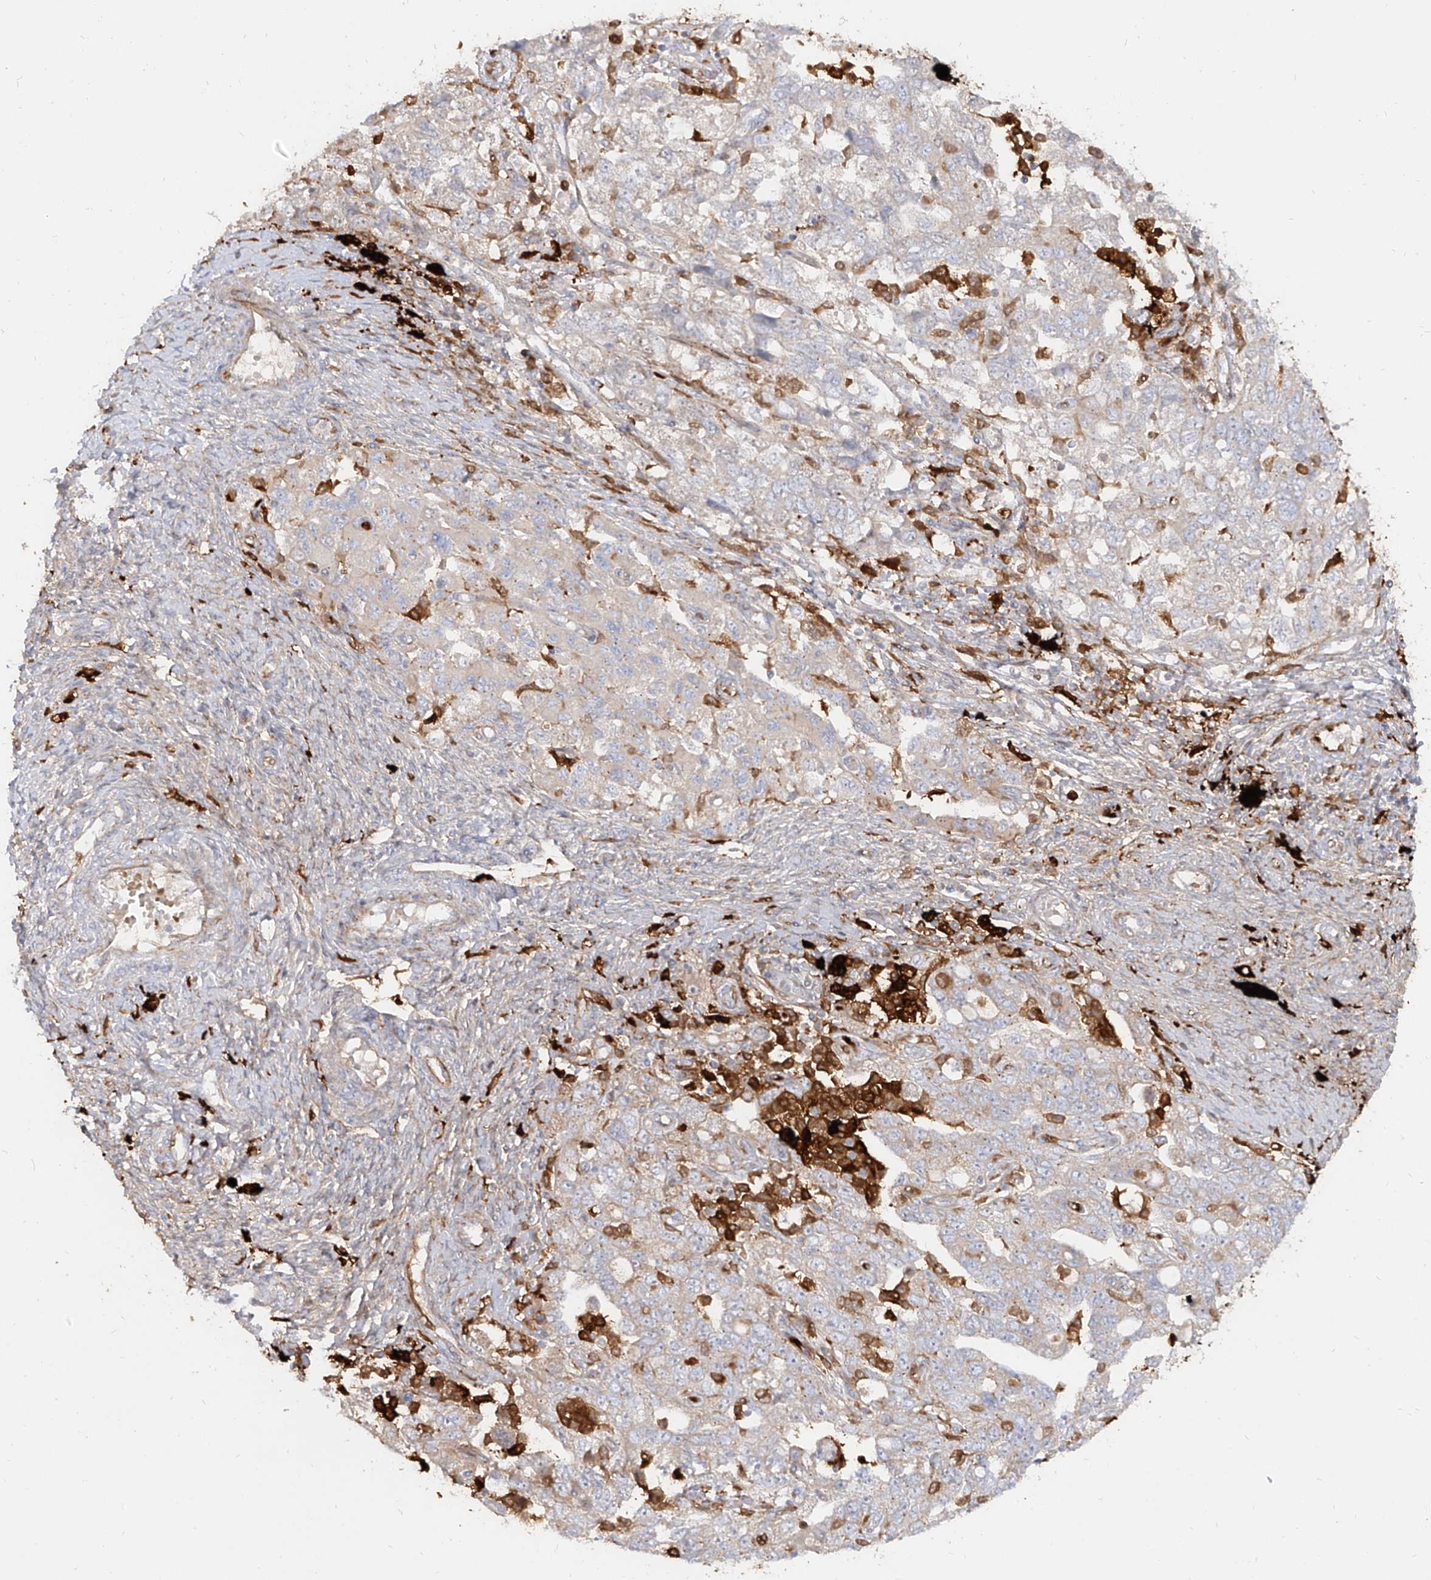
{"staining": {"intensity": "weak", "quantity": "<25%", "location": "cytoplasmic/membranous"}, "tissue": "ovarian cancer", "cell_type": "Tumor cells", "image_type": "cancer", "snomed": [{"axis": "morphology", "description": "Carcinoma, NOS"}, {"axis": "morphology", "description": "Cystadenocarcinoma, serous, NOS"}, {"axis": "topography", "description": "Ovary"}], "caption": "Immunohistochemical staining of ovarian cancer (serous cystadenocarcinoma) shows no significant positivity in tumor cells.", "gene": "KYNU", "patient": {"sex": "female", "age": 69}}